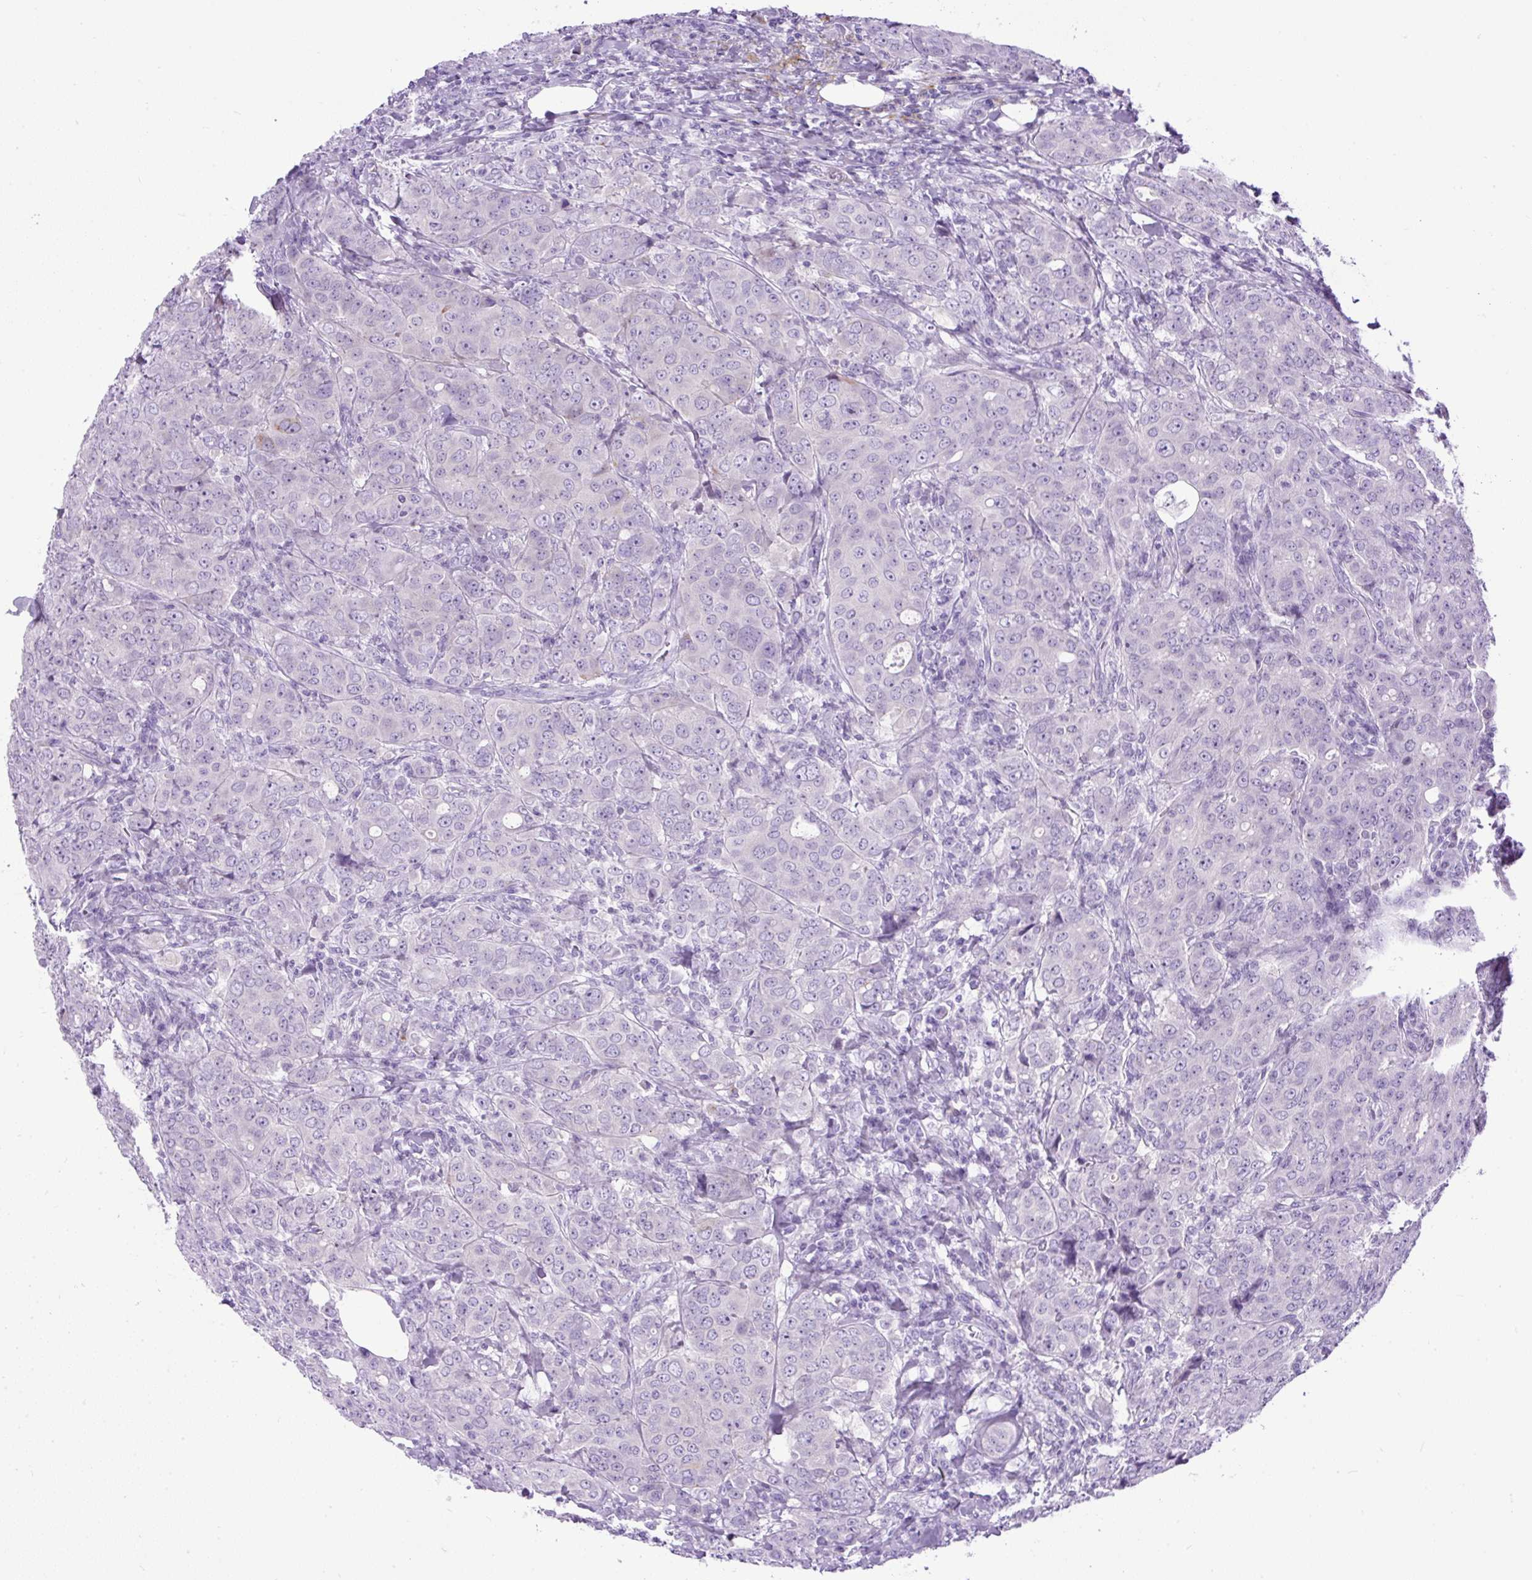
{"staining": {"intensity": "negative", "quantity": "none", "location": "none"}, "tissue": "breast cancer", "cell_type": "Tumor cells", "image_type": "cancer", "snomed": [{"axis": "morphology", "description": "Duct carcinoma"}, {"axis": "topography", "description": "Breast"}], "caption": "Invasive ductal carcinoma (breast) was stained to show a protein in brown. There is no significant staining in tumor cells.", "gene": "PDIA2", "patient": {"sex": "female", "age": 43}}